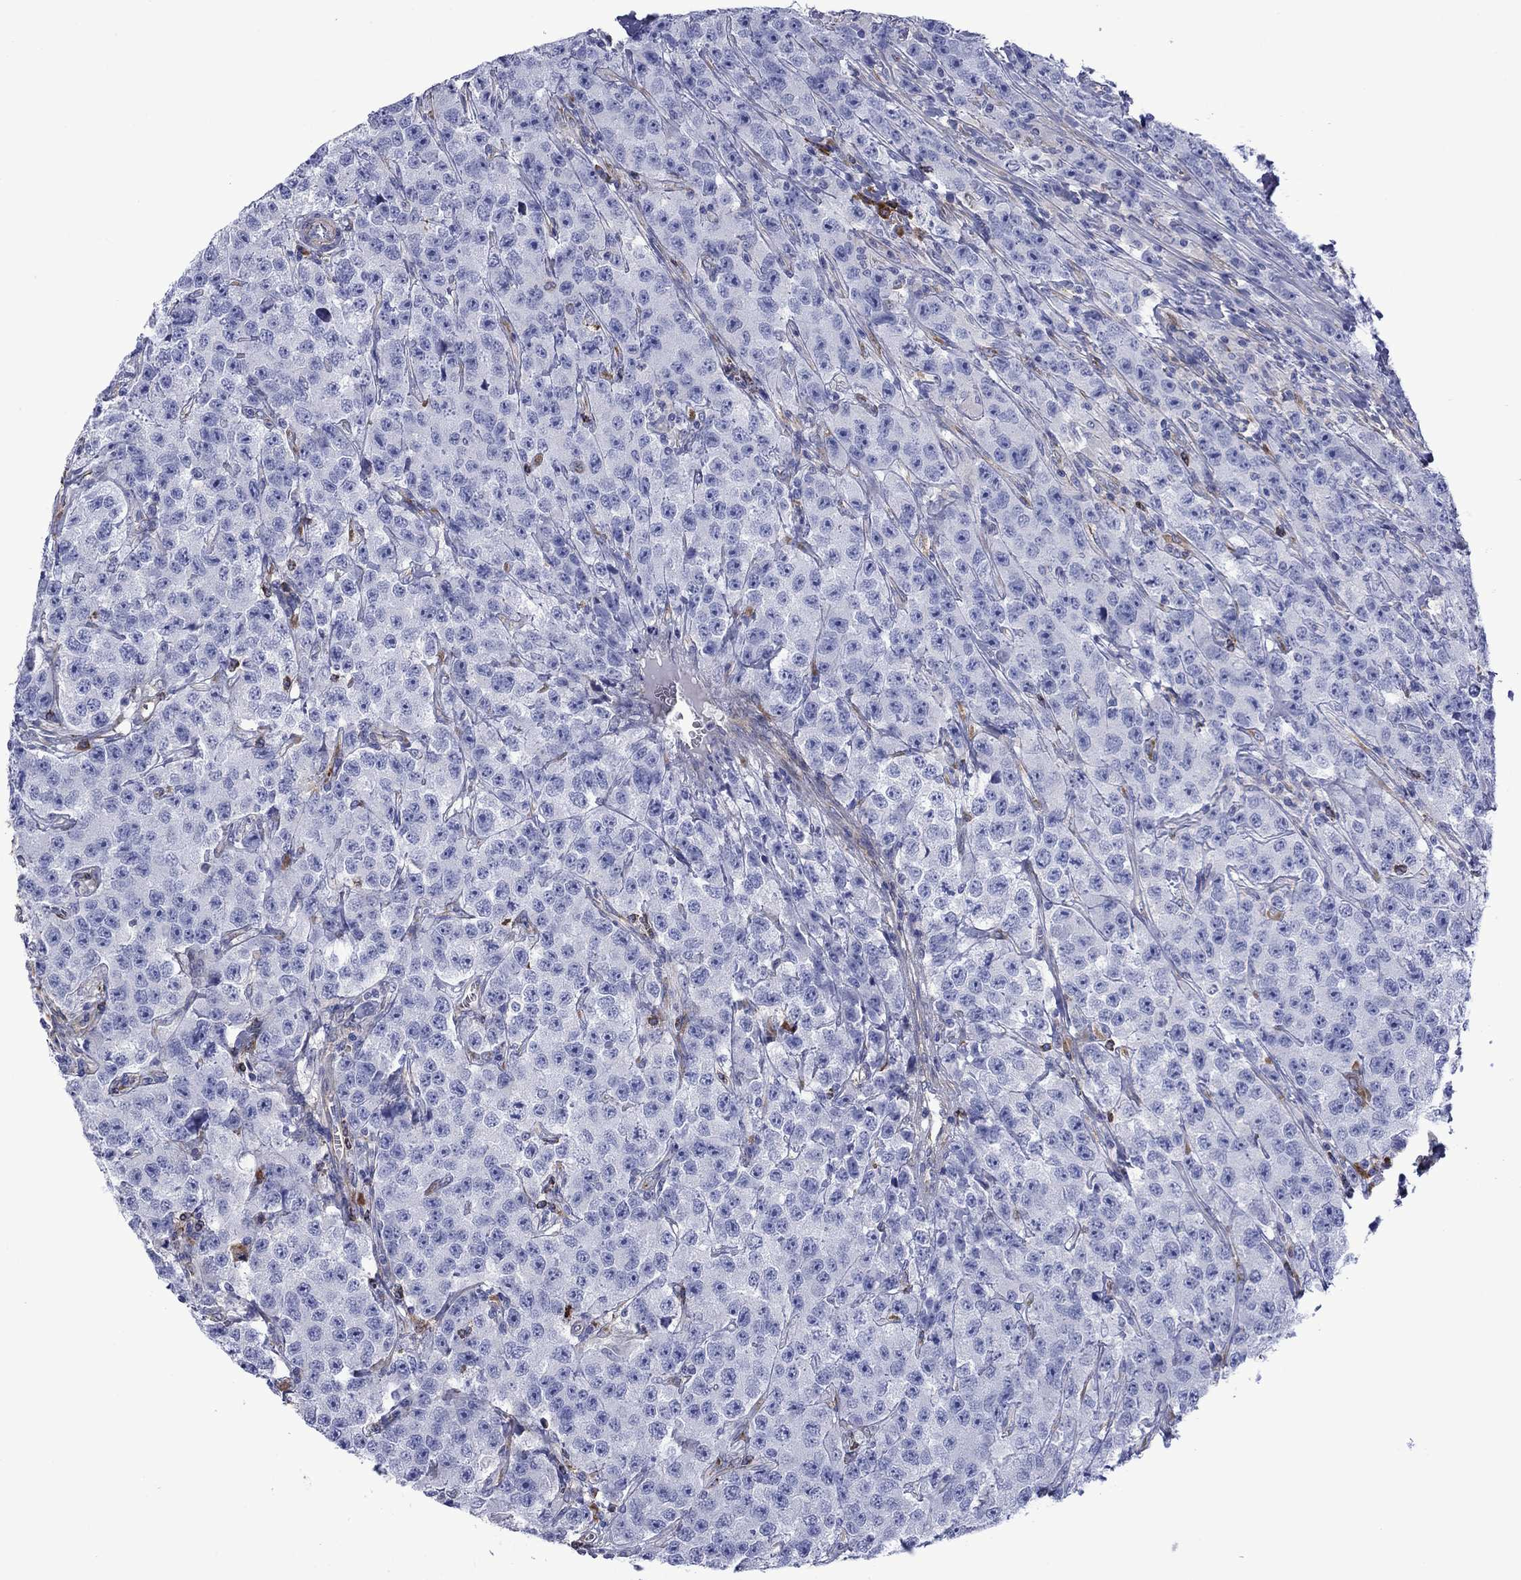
{"staining": {"intensity": "negative", "quantity": "none", "location": "none"}, "tissue": "testis cancer", "cell_type": "Tumor cells", "image_type": "cancer", "snomed": [{"axis": "morphology", "description": "Seminoma, NOS"}, {"axis": "topography", "description": "Testis"}], "caption": "Tumor cells are negative for brown protein staining in seminoma (testis). The staining is performed using DAB (3,3'-diaminobenzidine) brown chromogen with nuclei counter-stained in using hematoxylin.", "gene": "HSPG2", "patient": {"sex": "male", "age": 59}}